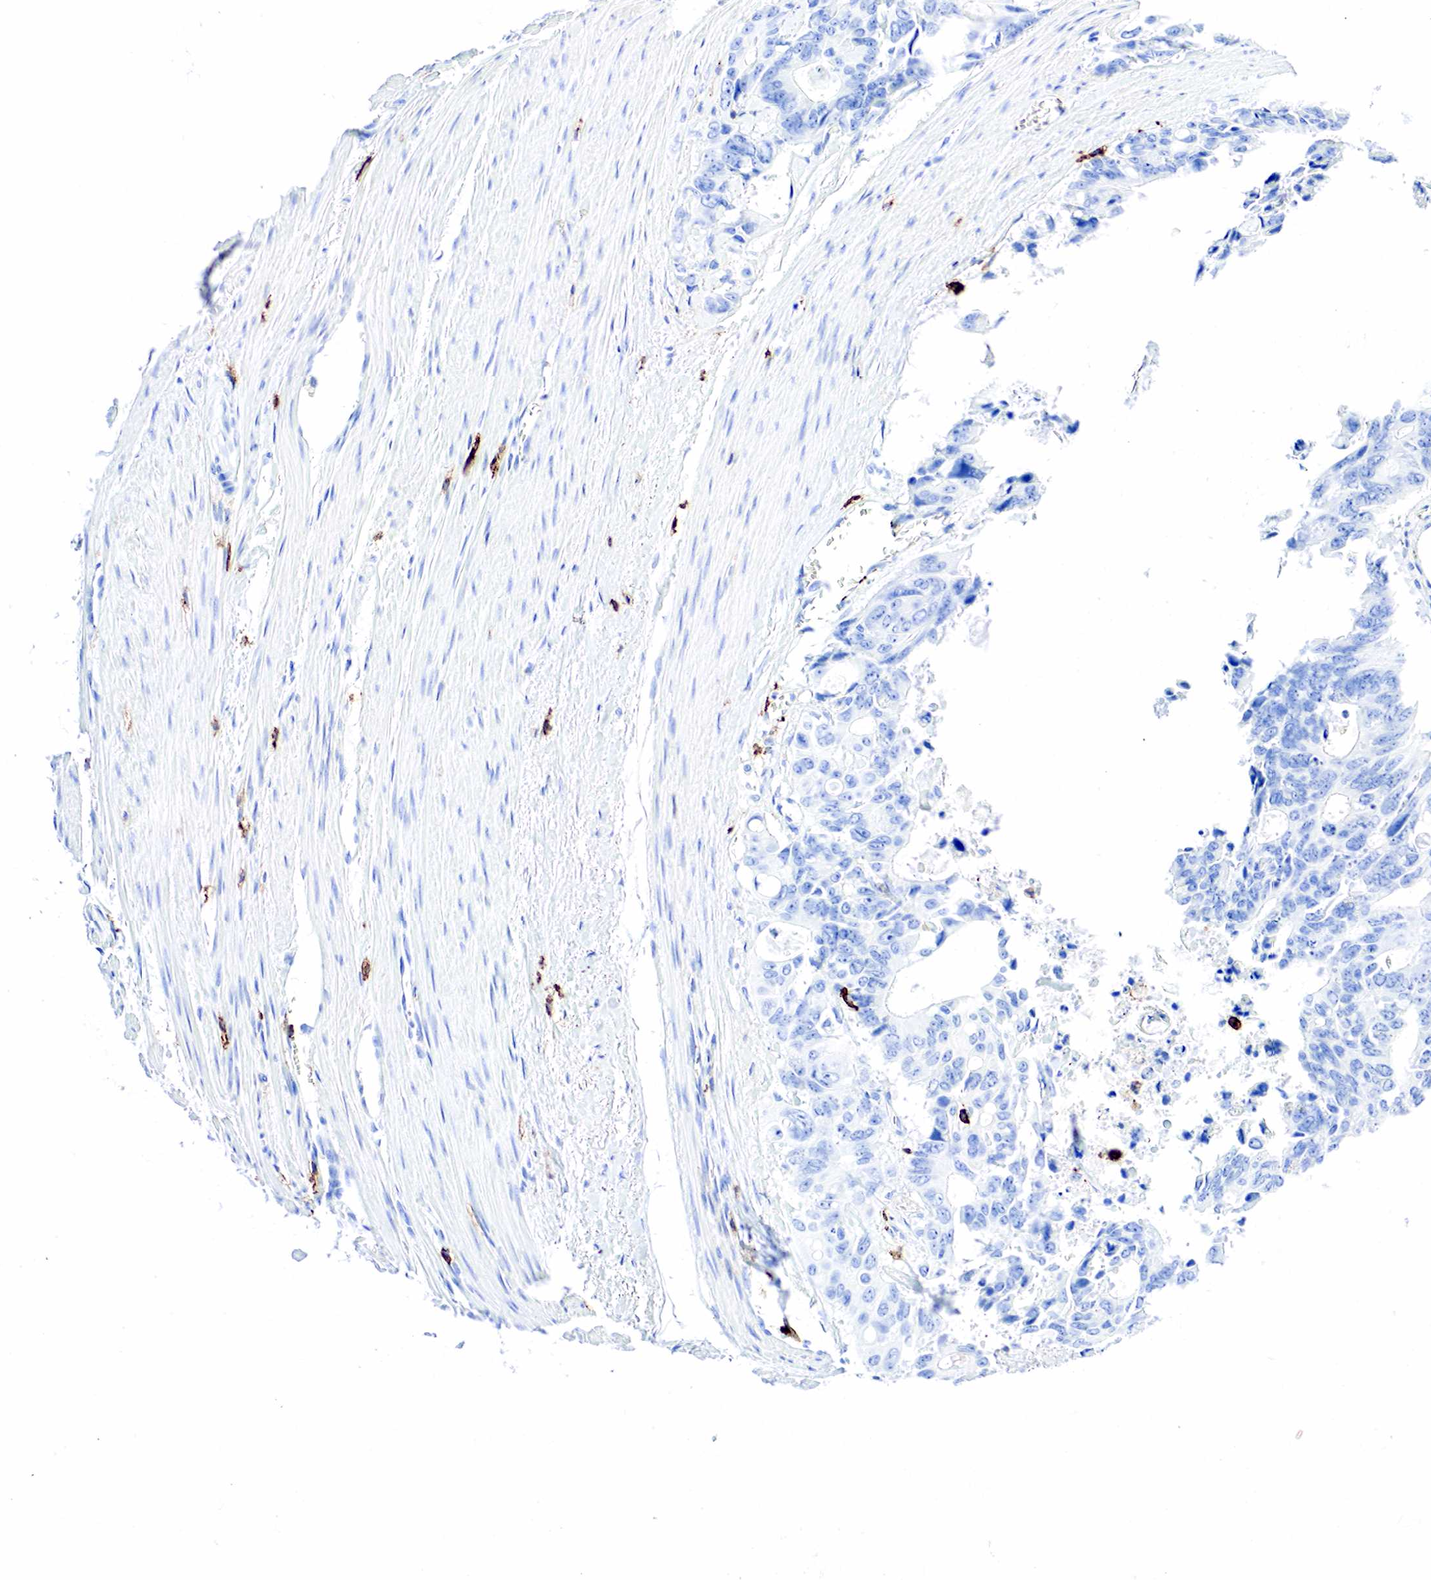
{"staining": {"intensity": "negative", "quantity": "none", "location": "none"}, "tissue": "colorectal cancer", "cell_type": "Tumor cells", "image_type": "cancer", "snomed": [{"axis": "morphology", "description": "Adenocarcinoma, NOS"}, {"axis": "topography", "description": "Rectum"}], "caption": "Colorectal cancer stained for a protein using IHC reveals no expression tumor cells.", "gene": "PTPRC", "patient": {"sex": "male", "age": 76}}